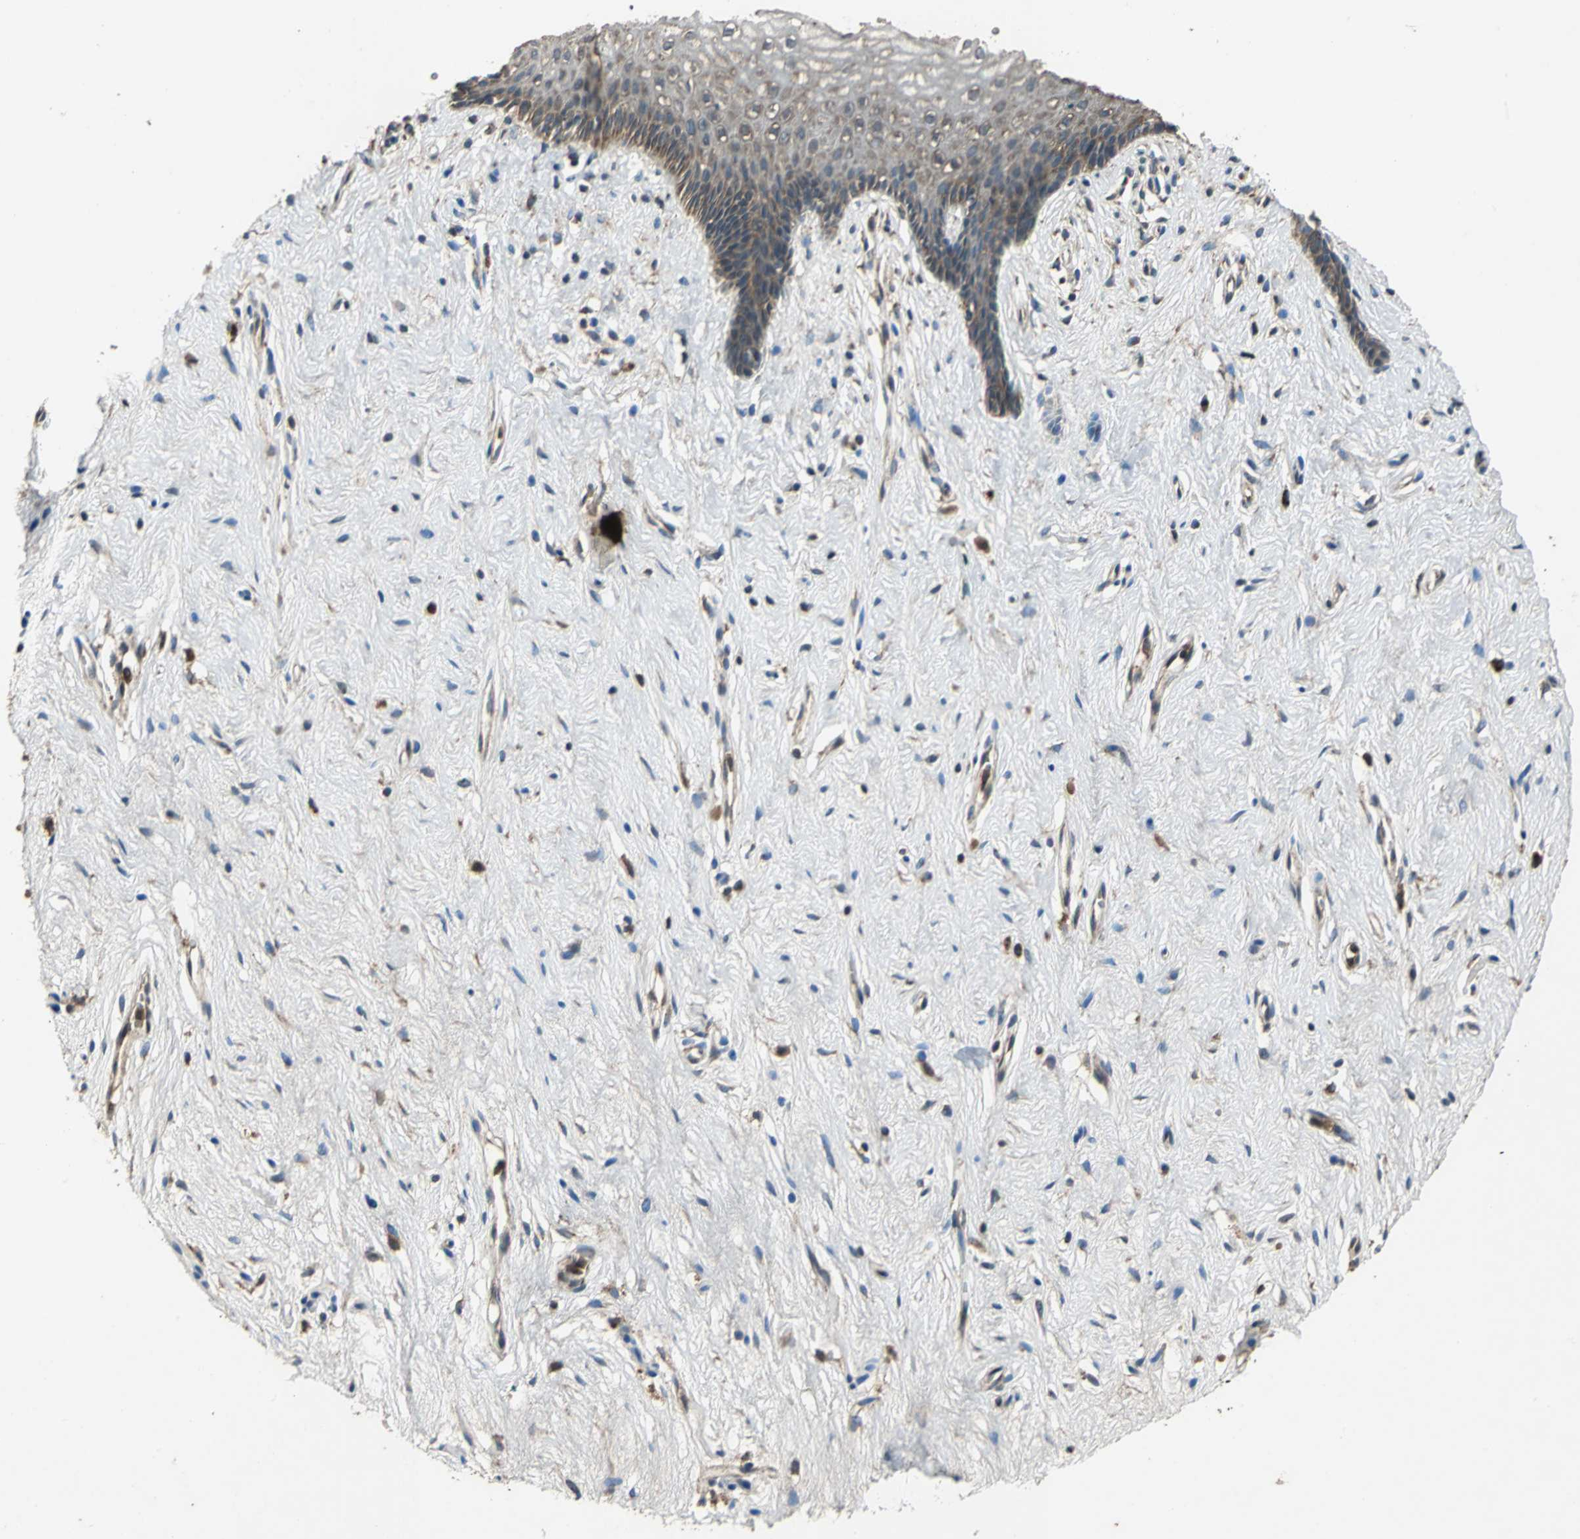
{"staining": {"intensity": "moderate", "quantity": ">75%", "location": "cytoplasmic/membranous"}, "tissue": "vagina", "cell_type": "Squamous epithelial cells", "image_type": "normal", "snomed": [{"axis": "morphology", "description": "Normal tissue, NOS"}, {"axis": "topography", "description": "Vagina"}], "caption": "Immunohistochemistry of normal vagina demonstrates medium levels of moderate cytoplasmic/membranous expression in about >75% of squamous epithelial cells. (brown staining indicates protein expression, while blue staining denotes nuclei).", "gene": "ZNF608", "patient": {"sex": "female", "age": 44}}